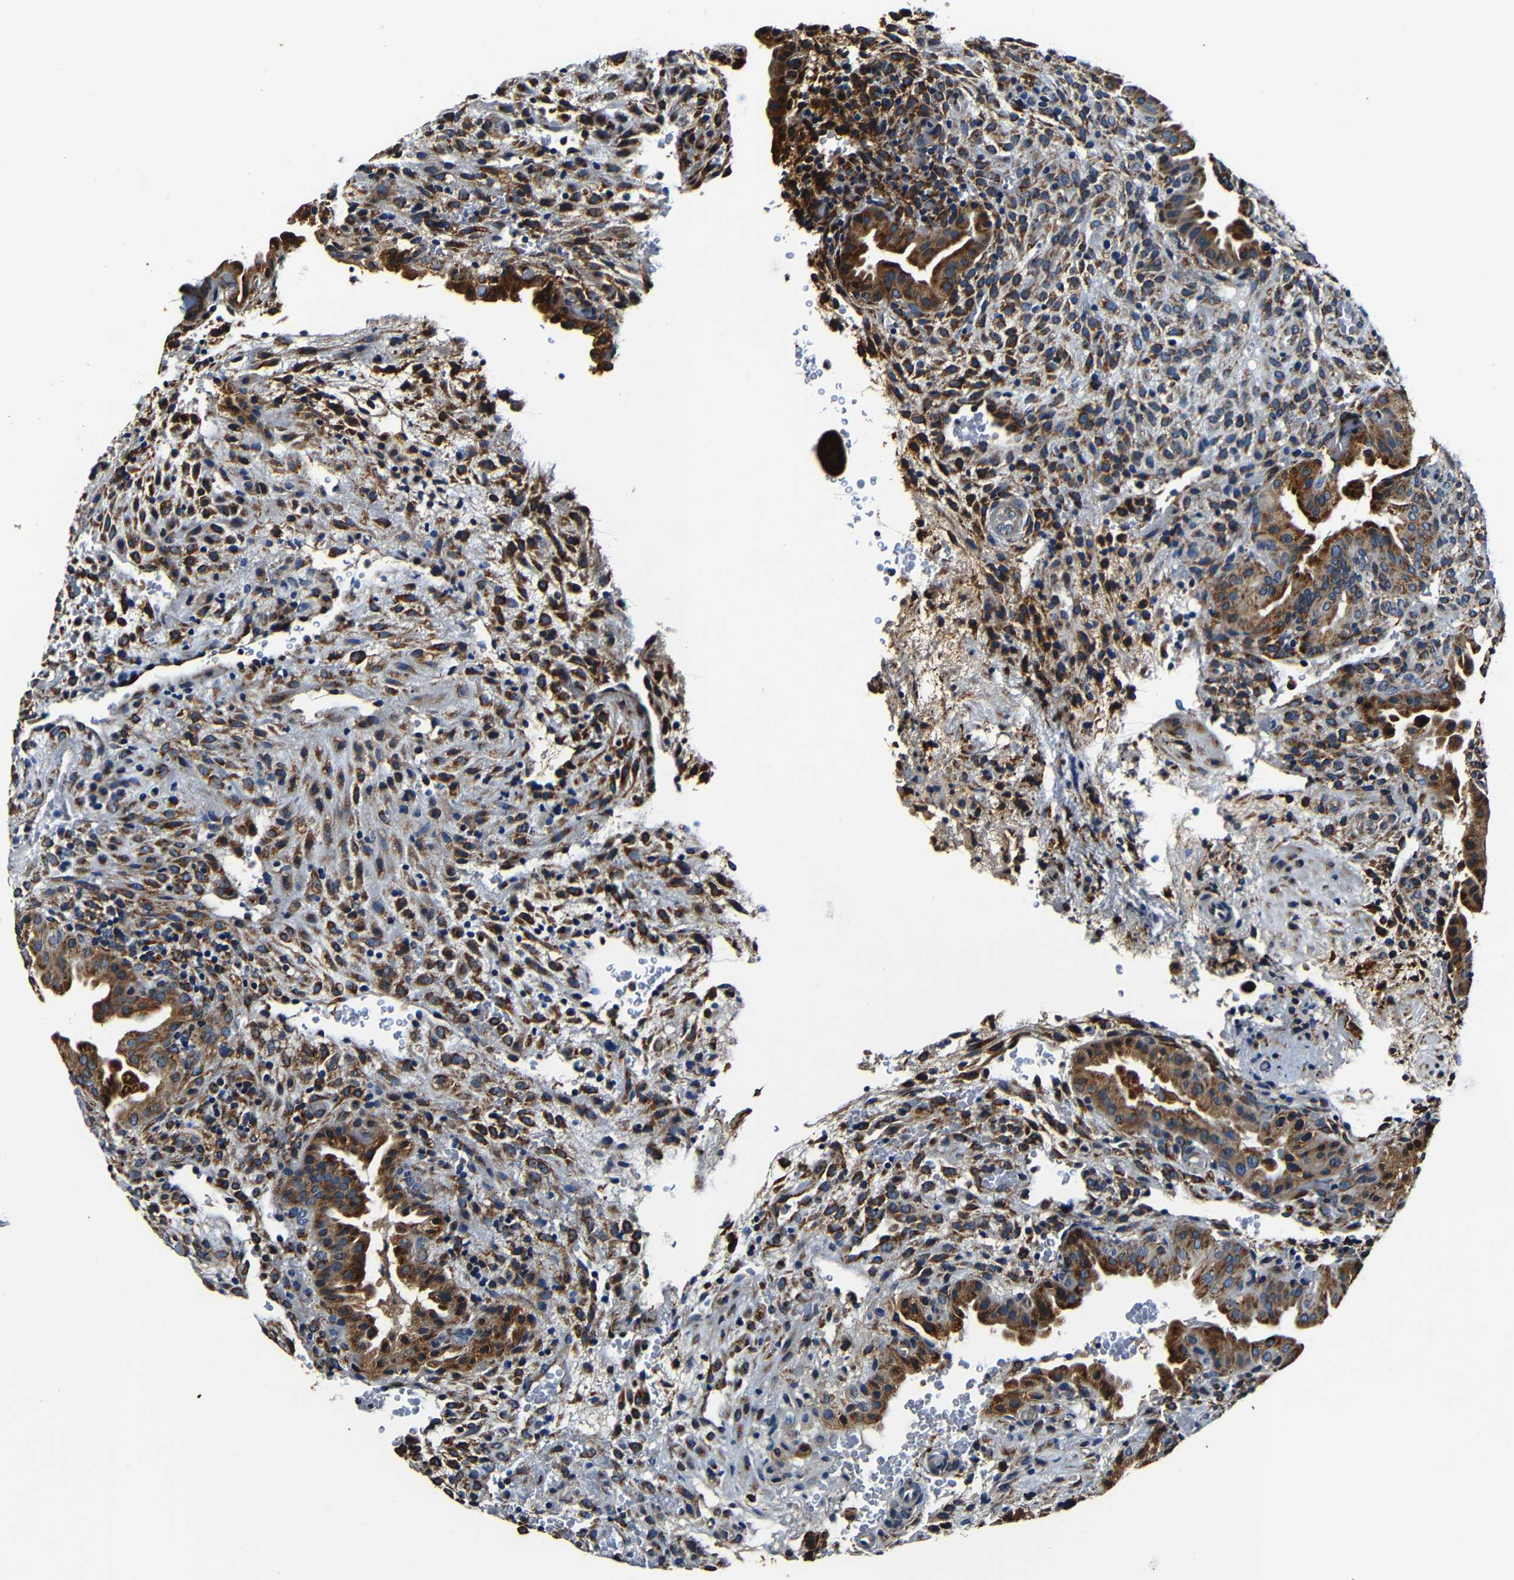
{"staining": {"intensity": "strong", "quantity": ">75%", "location": "cytoplasmic/membranous"}, "tissue": "placenta", "cell_type": "Trophoblastic cells", "image_type": "normal", "snomed": [{"axis": "morphology", "description": "Normal tissue, NOS"}, {"axis": "topography", "description": "Placenta"}], "caption": "A micrograph showing strong cytoplasmic/membranous staining in approximately >75% of trophoblastic cells in unremarkable placenta, as visualized by brown immunohistochemical staining.", "gene": "RRBP1", "patient": {"sex": "female", "age": 19}}